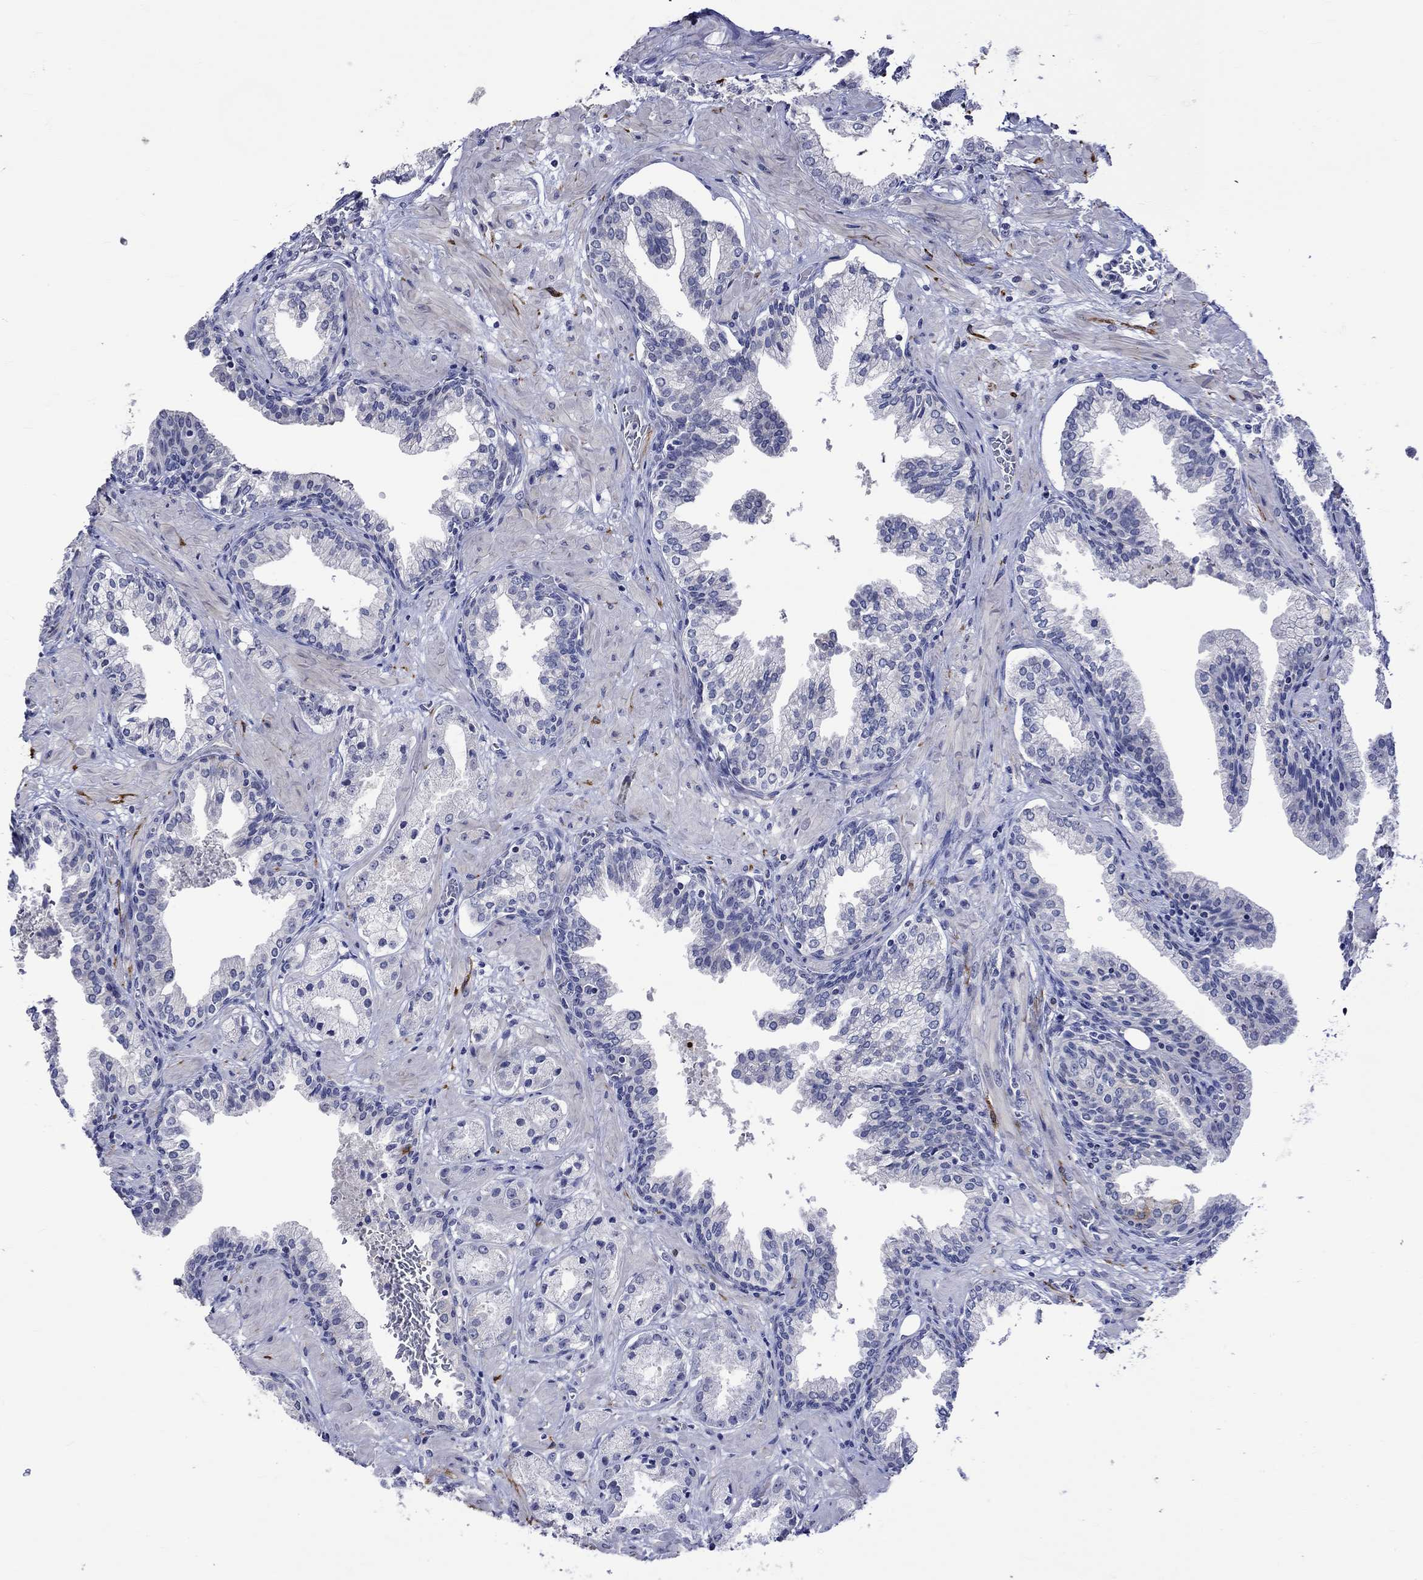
{"staining": {"intensity": "negative", "quantity": "none", "location": "none"}, "tissue": "prostate cancer", "cell_type": "Tumor cells", "image_type": "cancer", "snomed": [{"axis": "morphology", "description": "Adenocarcinoma, NOS"}, {"axis": "topography", "description": "Prostate and seminal vesicle, NOS"}, {"axis": "topography", "description": "Prostate"}], "caption": "The immunohistochemistry (IHC) micrograph has no significant staining in tumor cells of adenocarcinoma (prostate) tissue.", "gene": "CRYAB", "patient": {"sex": "male", "age": 44}}